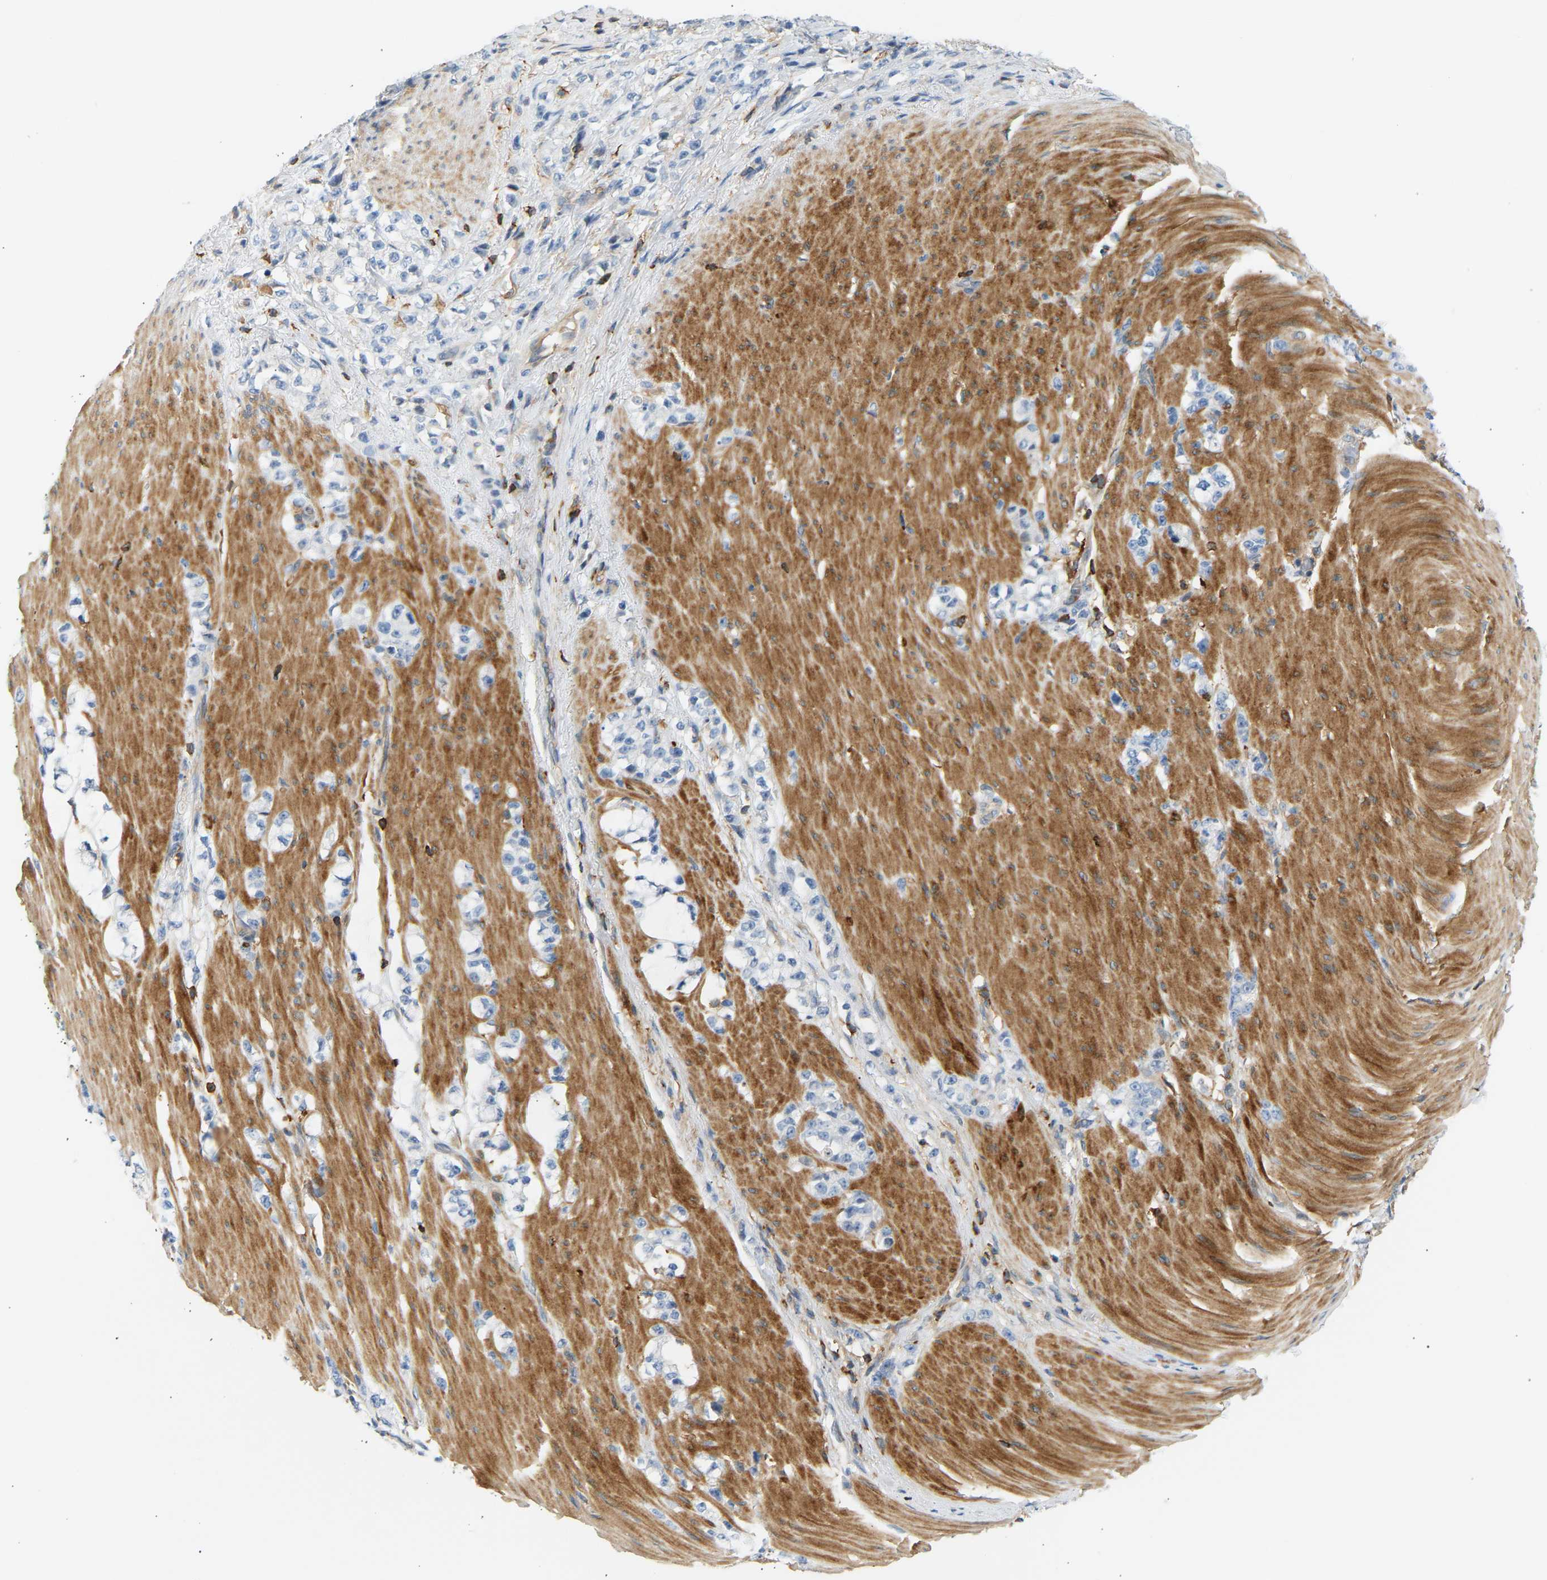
{"staining": {"intensity": "negative", "quantity": "none", "location": "none"}, "tissue": "stomach cancer", "cell_type": "Tumor cells", "image_type": "cancer", "snomed": [{"axis": "morphology", "description": "Adenocarcinoma, NOS"}, {"axis": "topography", "description": "Stomach, lower"}], "caption": "High magnification brightfield microscopy of adenocarcinoma (stomach) stained with DAB (3,3'-diaminobenzidine) (brown) and counterstained with hematoxylin (blue): tumor cells show no significant expression.", "gene": "FNBP1", "patient": {"sex": "male", "age": 88}}